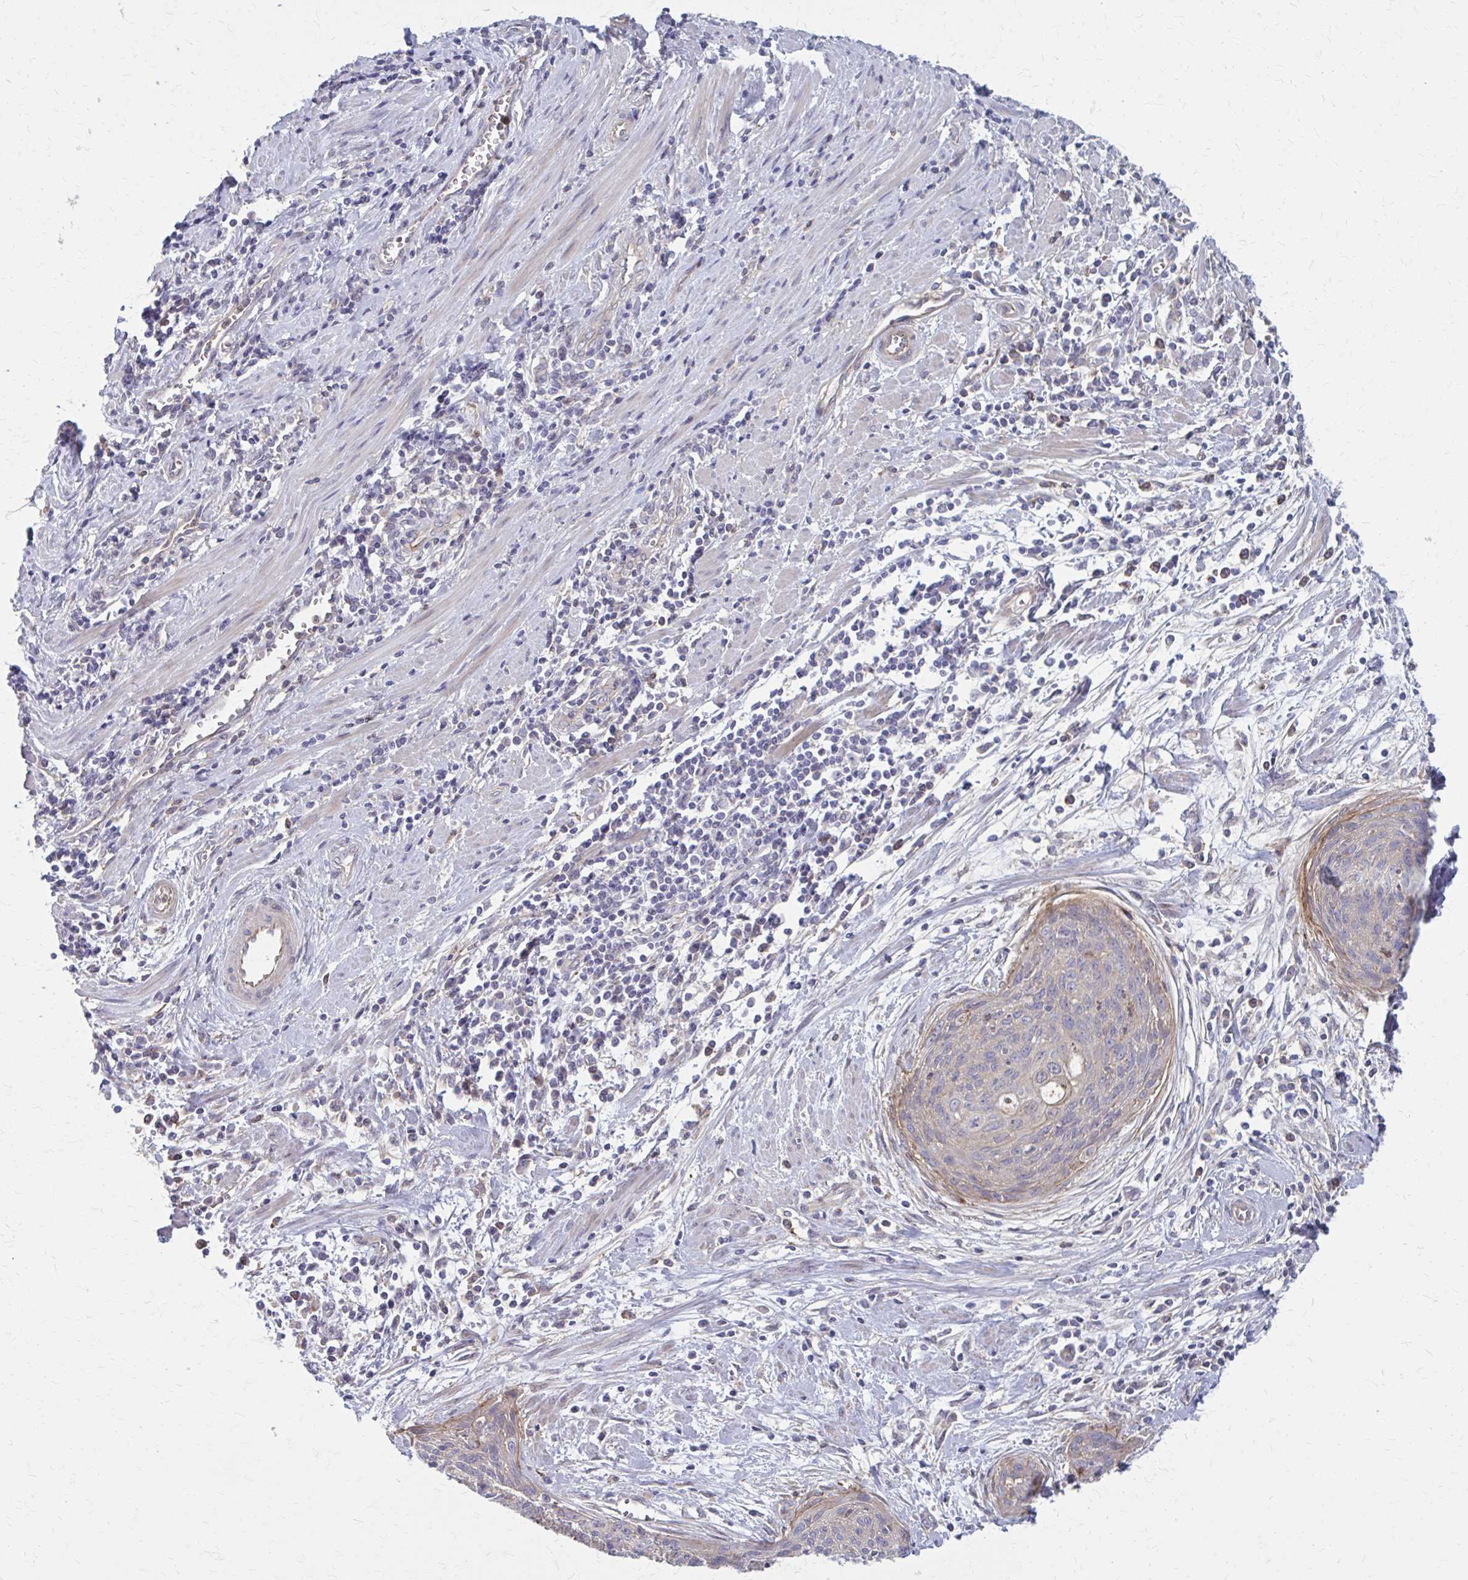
{"staining": {"intensity": "negative", "quantity": "none", "location": "none"}, "tissue": "cervical cancer", "cell_type": "Tumor cells", "image_type": "cancer", "snomed": [{"axis": "morphology", "description": "Squamous cell carcinoma, NOS"}, {"axis": "topography", "description": "Cervix"}], "caption": "Protein analysis of cervical cancer displays no significant staining in tumor cells. (Immunohistochemistry (ihc), brightfield microscopy, high magnification).", "gene": "MMP14", "patient": {"sex": "female", "age": 55}}